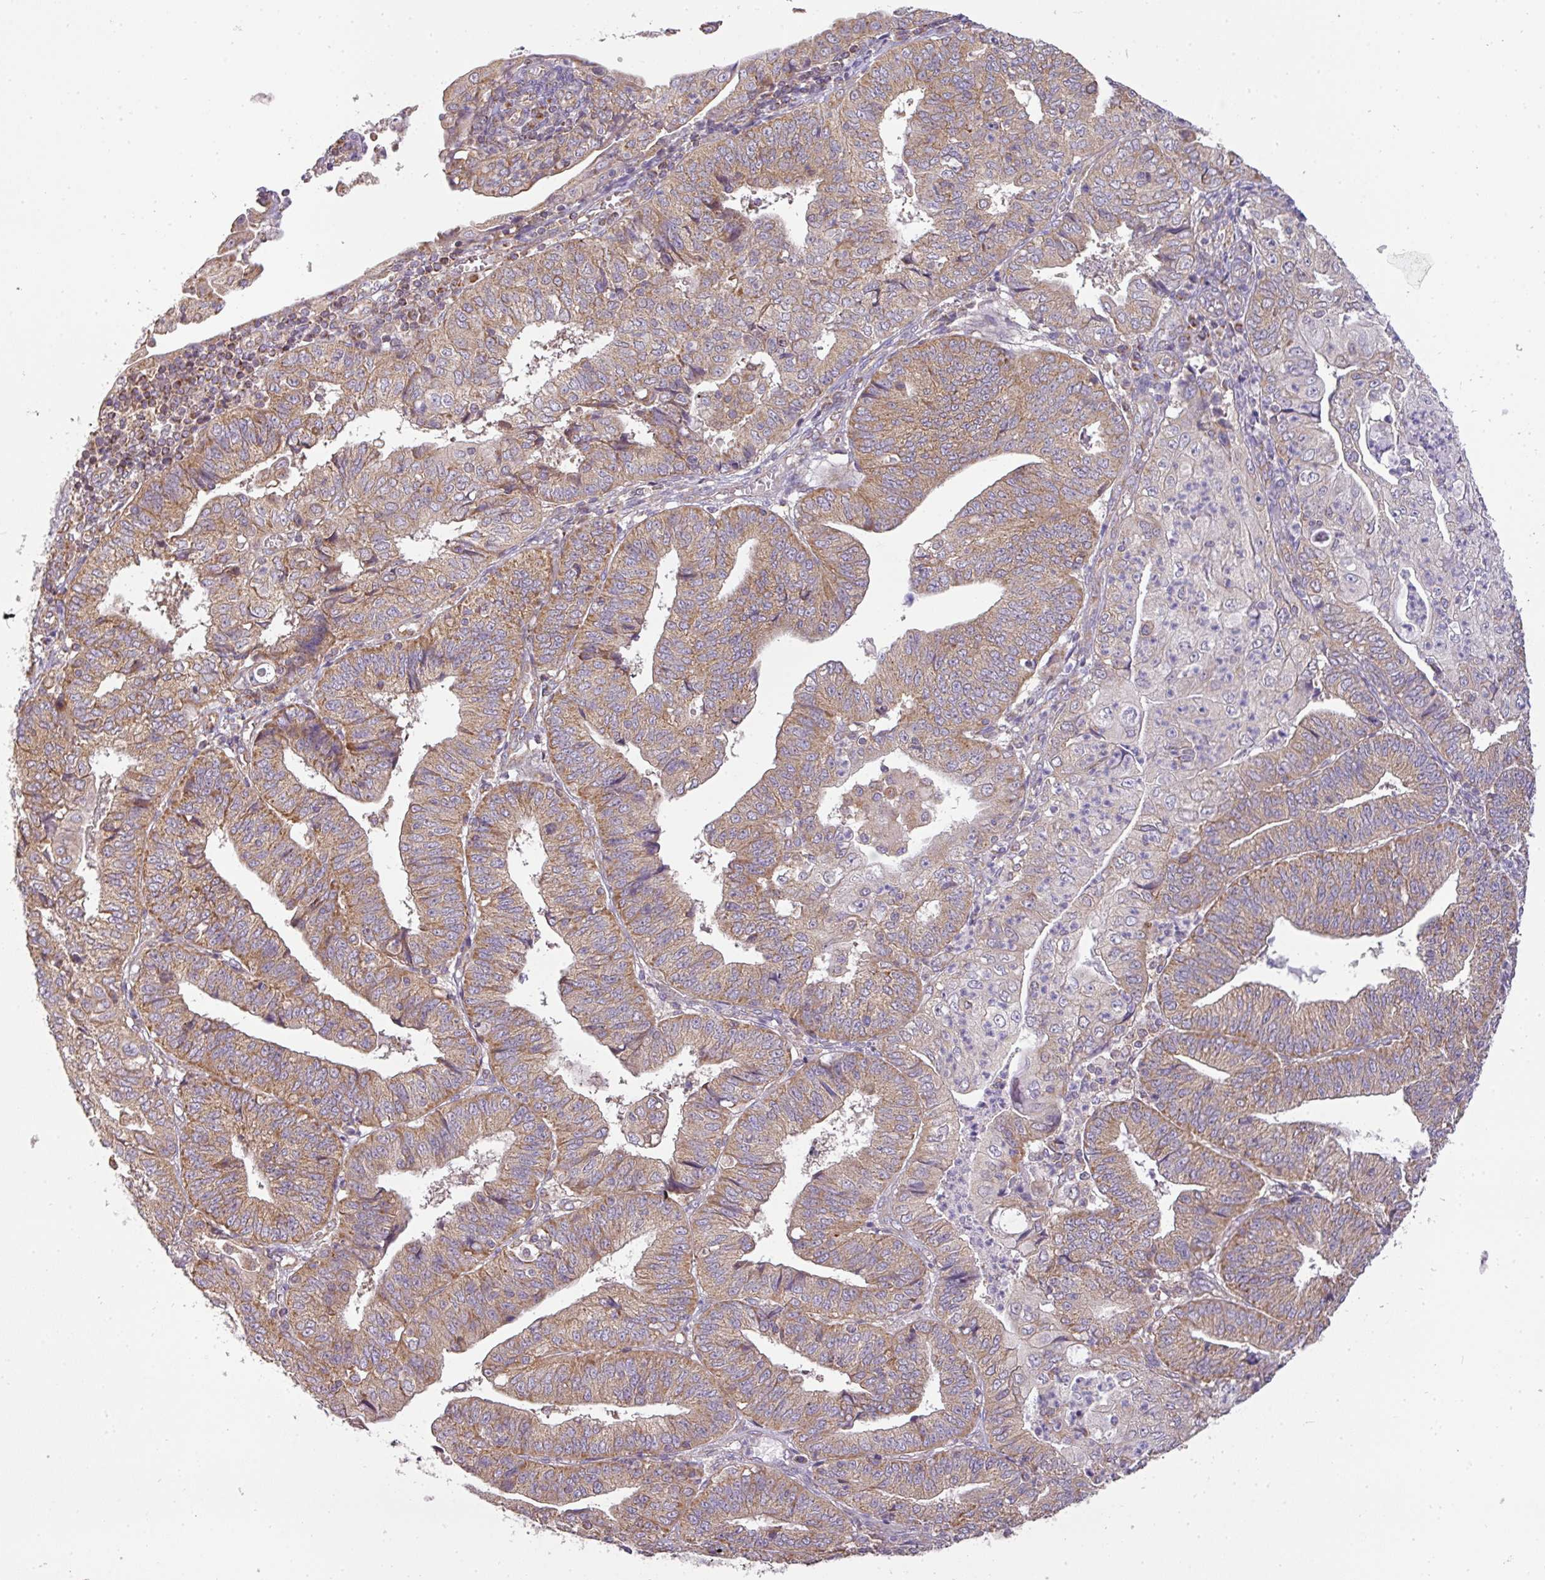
{"staining": {"intensity": "moderate", "quantity": ">75%", "location": "cytoplasmic/membranous"}, "tissue": "endometrial cancer", "cell_type": "Tumor cells", "image_type": "cancer", "snomed": [{"axis": "morphology", "description": "Adenocarcinoma, NOS"}, {"axis": "topography", "description": "Endometrium"}], "caption": "IHC (DAB) staining of endometrial cancer (adenocarcinoma) displays moderate cytoplasmic/membranous protein positivity in approximately >75% of tumor cells.", "gene": "ZNF211", "patient": {"sex": "female", "age": 56}}